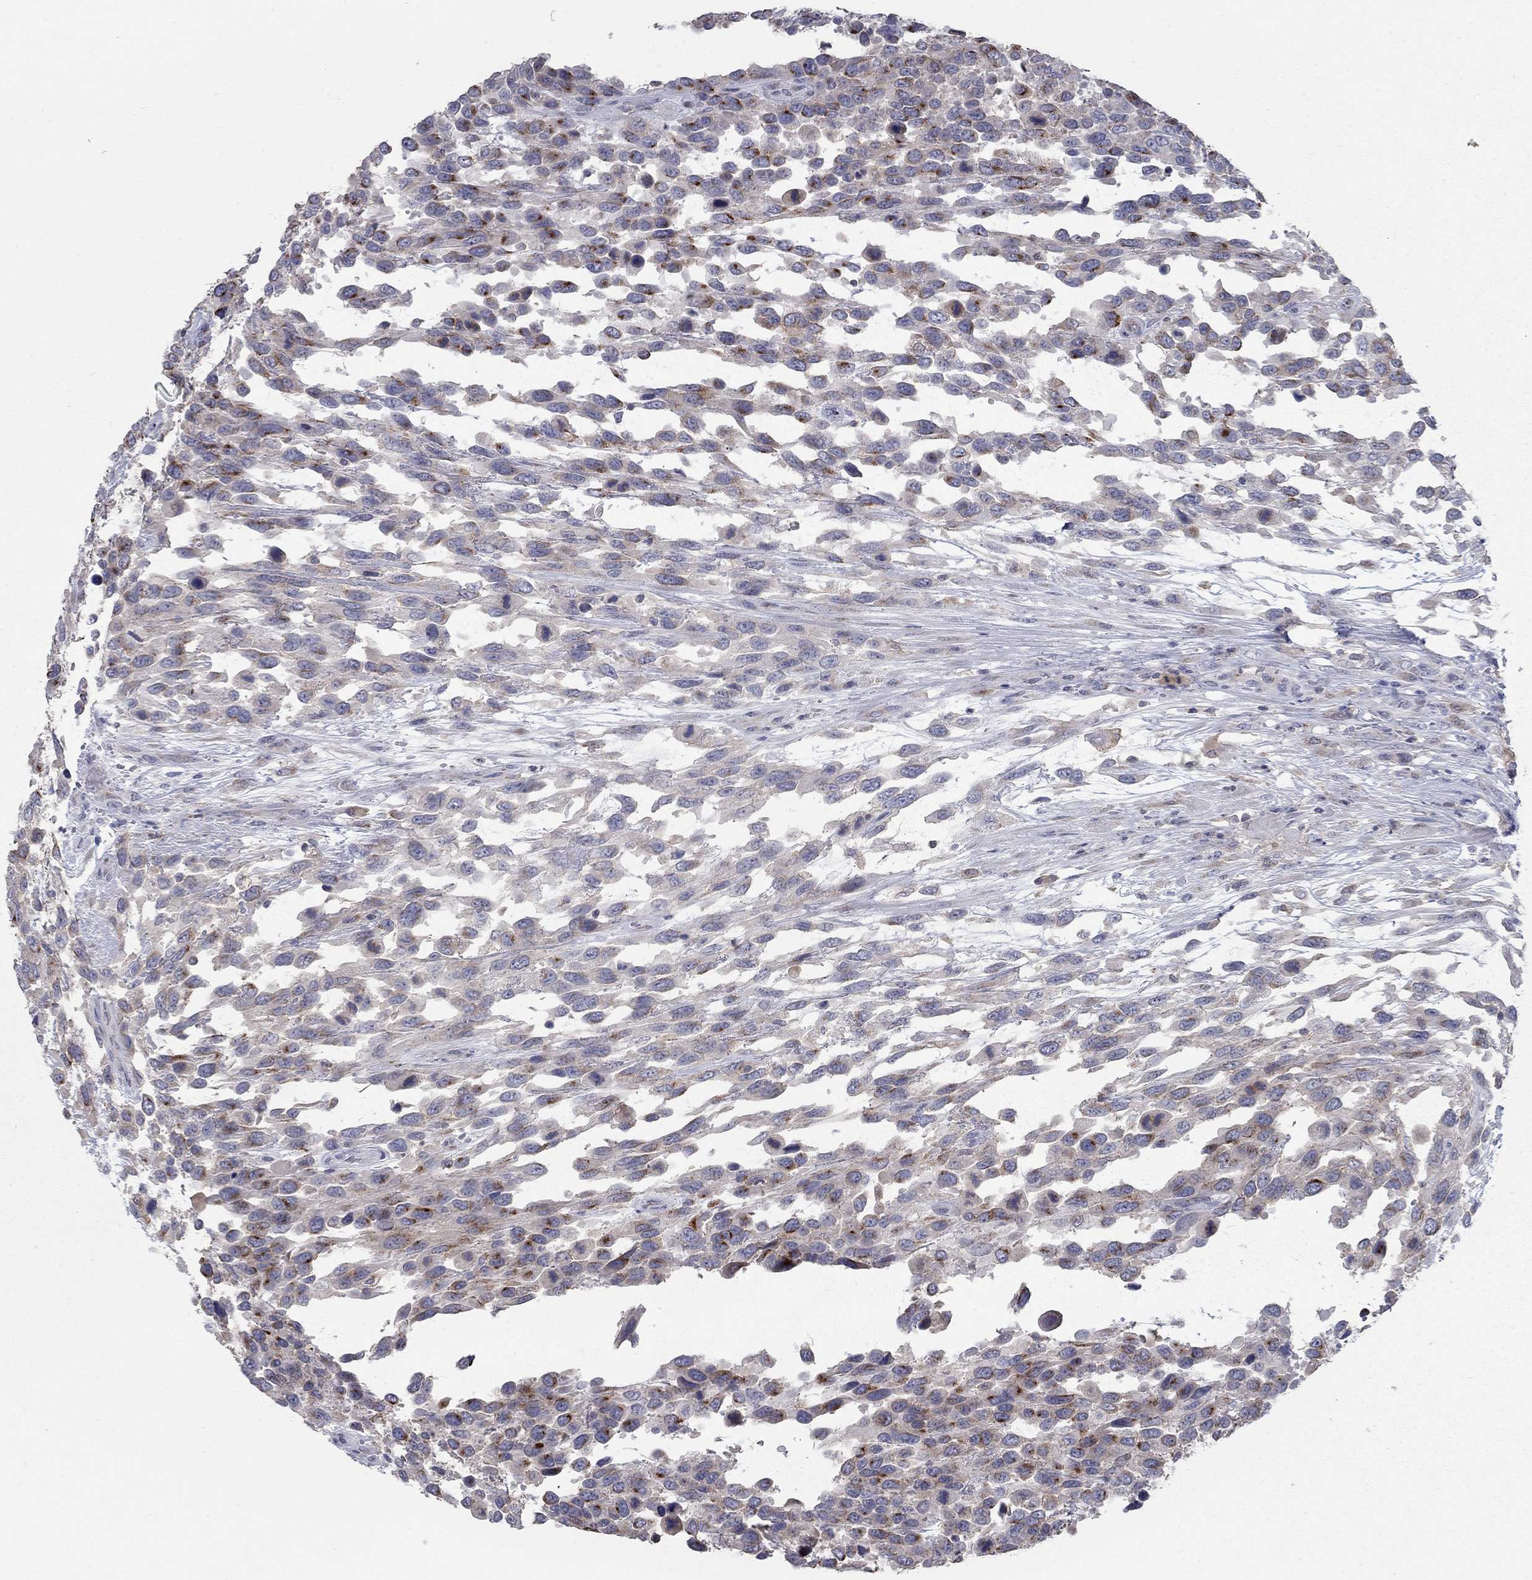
{"staining": {"intensity": "strong", "quantity": "25%-75%", "location": "cytoplasmic/membranous"}, "tissue": "urothelial cancer", "cell_type": "Tumor cells", "image_type": "cancer", "snomed": [{"axis": "morphology", "description": "Urothelial carcinoma, High grade"}, {"axis": "topography", "description": "Urinary bladder"}], "caption": "About 25%-75% of tumor cells in high-grade urothelial carcinoma display strong cytoplasmic/membranous protein expression as visualized by brown immunohistochemical staining.", "gene": "KIAA0319L", "patient": {"sex": "female", "age": 70}}